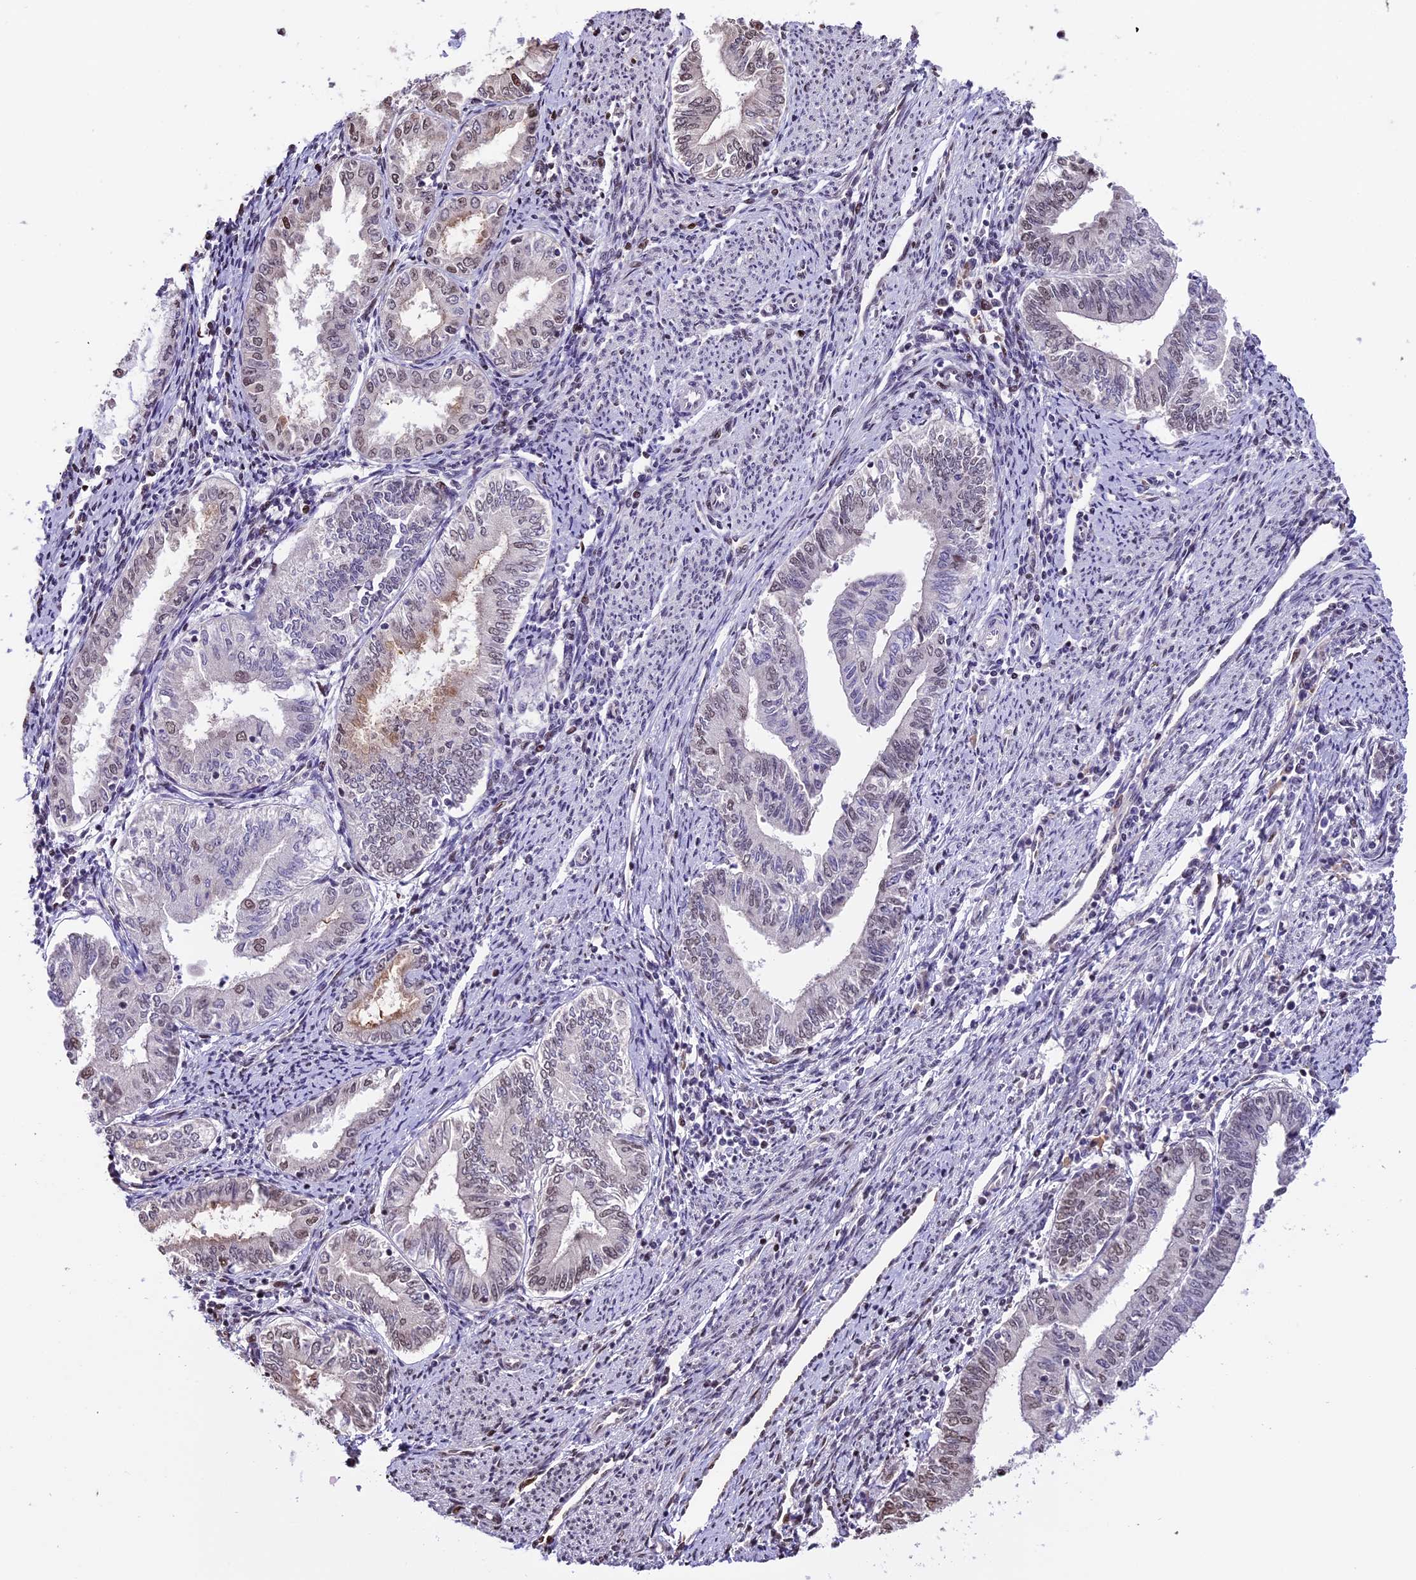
{"staining": {"intensity": "weak", "quantity": "25%-75%", "location": "nuclear"}, "tissue": "endometrial cancer", "cell_type": "Tumor cells", "image_type": "cancer", "snomed": [{"axis": "morphology", "description": "Adenocarcinoma, NOS"}, {"axis": "topography", "description": "Endometrium"}], "caption": "Protein expression analysis of adenocarcinoma (endometrial) shows weak nuclear positivity in approximately 25%-75% of tumor cells. The staining was performed using DAB (3,3'-diaminobenzidine) to visualize the protein expression in brown, while the nuclei were stained in blue with hematoxylin (Magnification: 20x).", "gene": "POLR3E", "patient": {"sex": "female", "age": 66}}